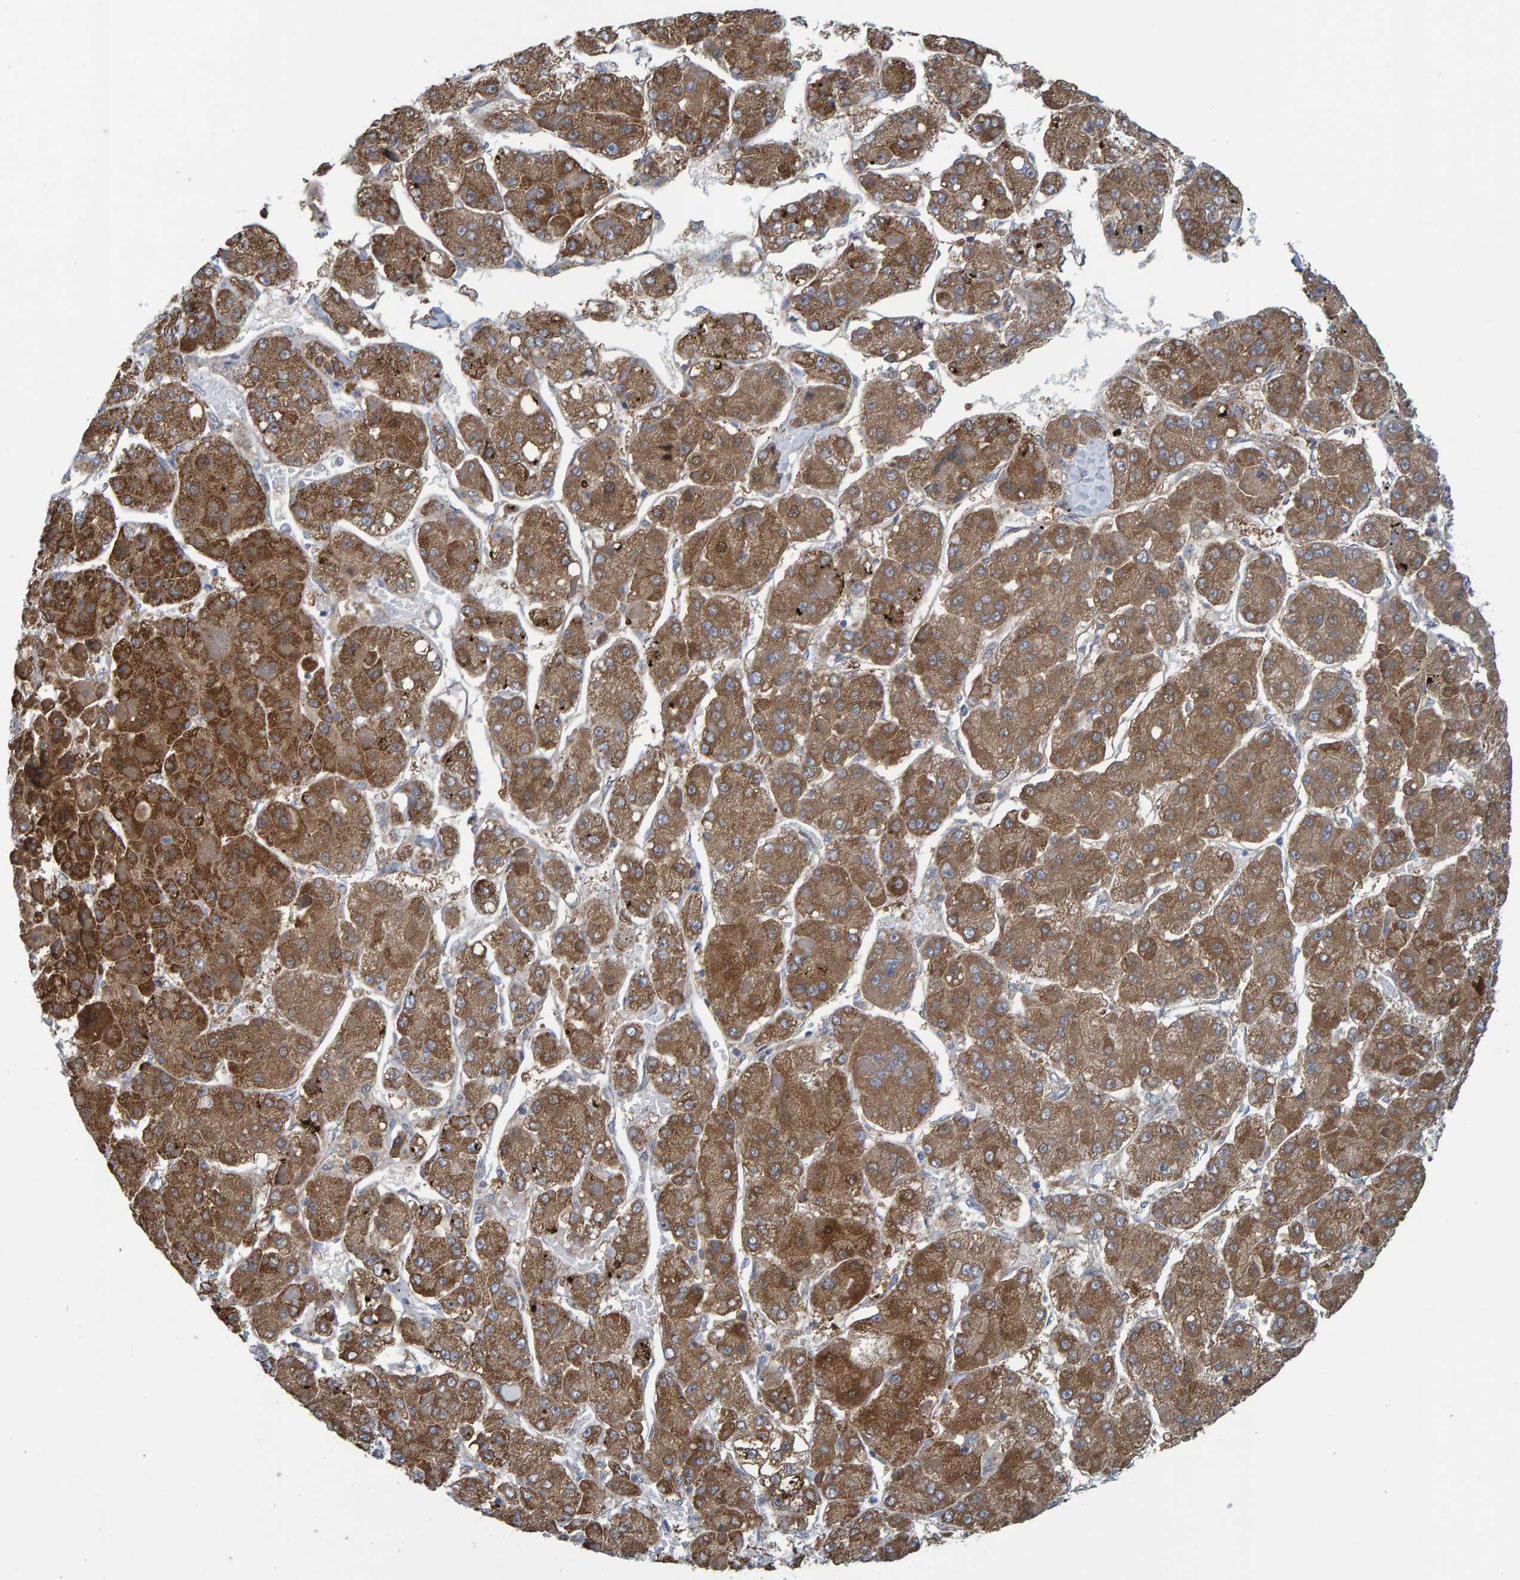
{"staining": {"intensity": "moderate", "quantity": ">75%", "location": "cytoplasmic/membranous"}, "tissue": "liver cancer", "cell_type": "Tumor cells", "image_type": "cancer", "snomed": [{"axis": "morphology", "description": "Carcinoma, Hepatocellular, NOS"}, {"axis": "topography", "description": "Liver"}], "caption": "This image shows hepatocellular carcinoma (liver) stained with immunohistochemistry to label a protein in brown. The cytoplasmic/membranous of tumor cells show moderate positivity for the protein. Nuclei are counter-stained blue.", "gene": "MRPS7", "patient": {"sex": "female", "age": 73}}